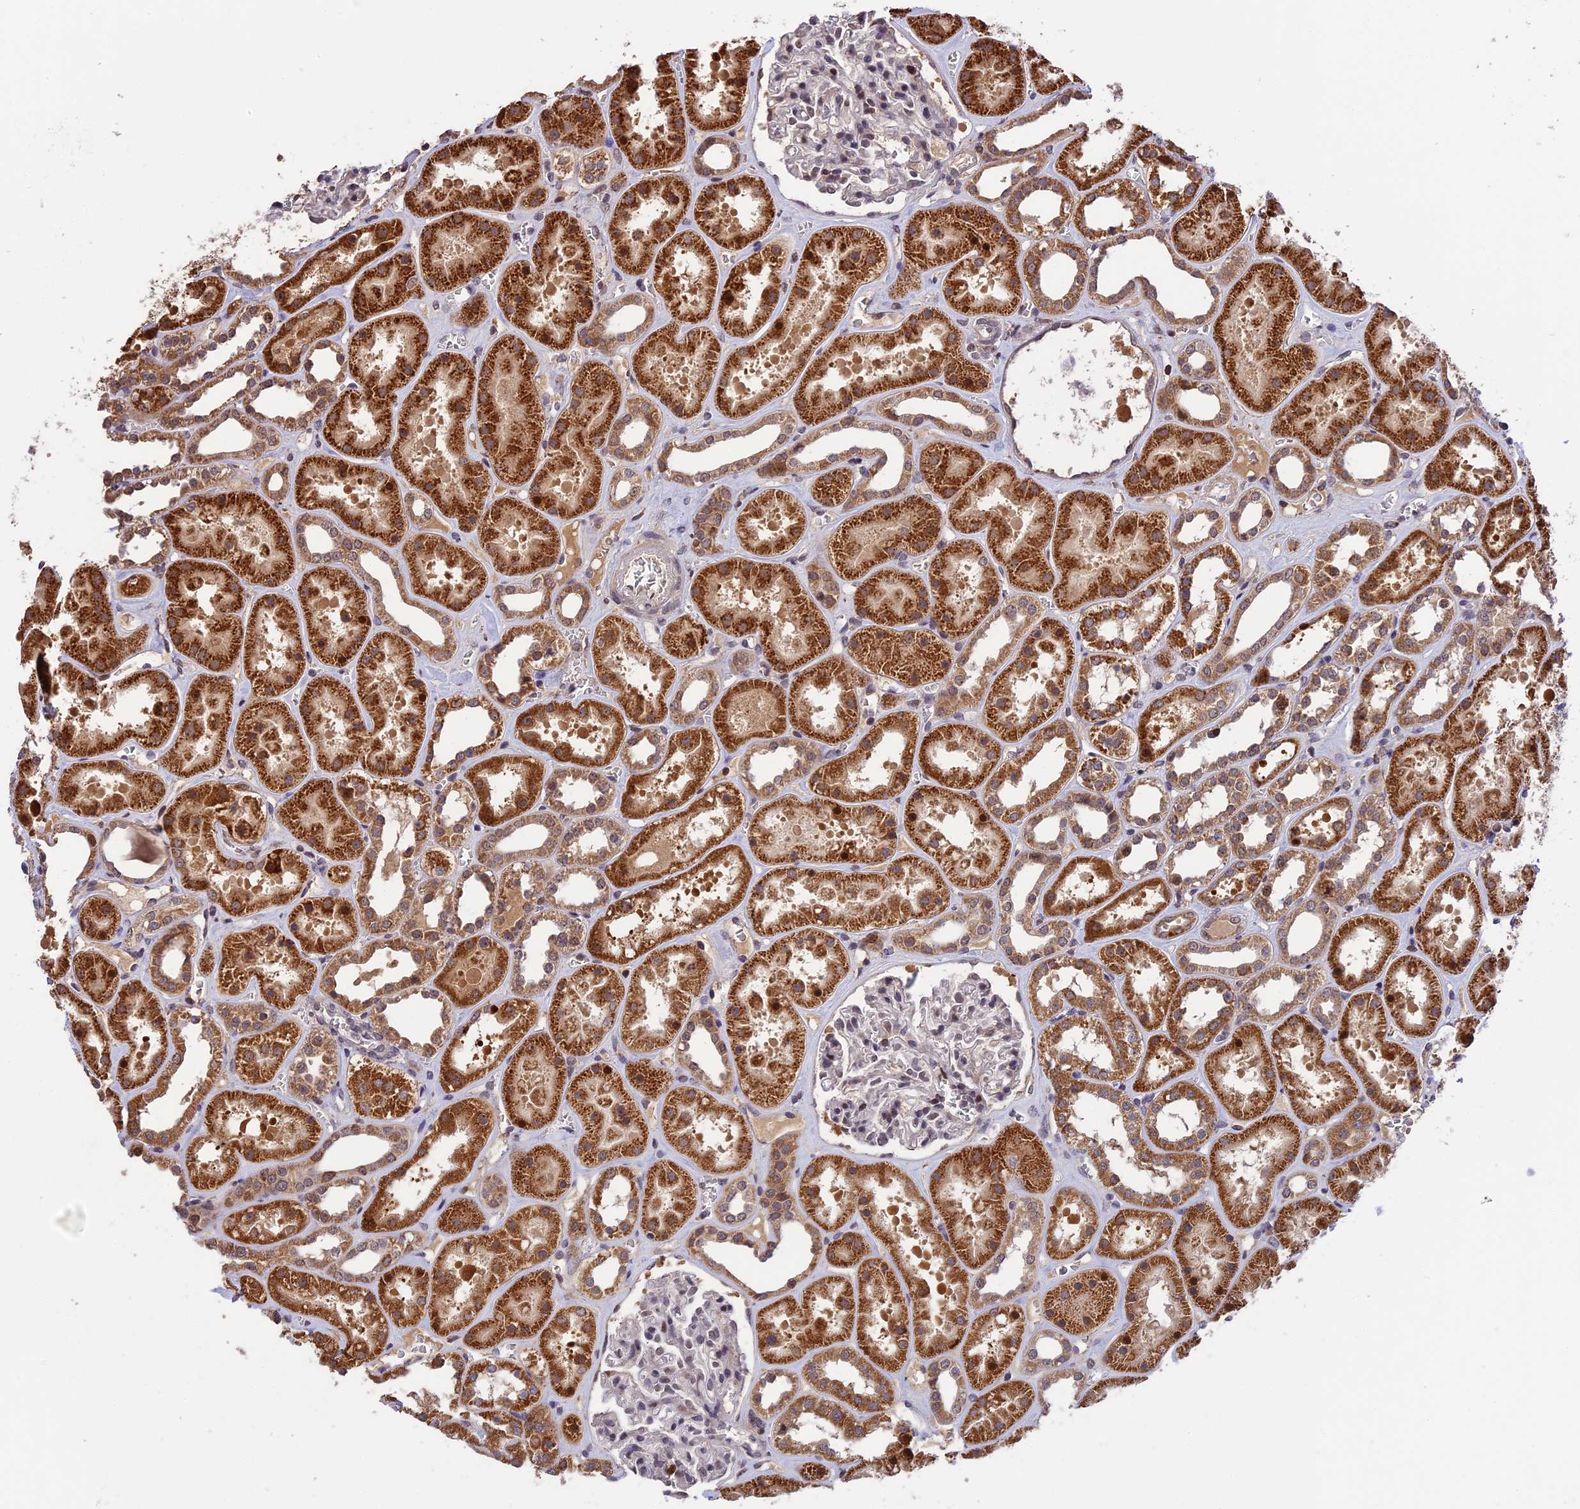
{"staining": {"intensity": "moderate", "quantity": "25%-75%", "location": "nuclear"}, "tissue": "kidney", "cell_type": "Cells in glomeruli", "image_type": "normal", "snomed": [{"axis": "morphology", "description": "Normal tissue, NOS"}, {"axis": "topography", "description": "Kidney"}], "caption": "DAB (3,3'-diaminobenzidine) immunohistochemical staining of unremarkable kidney reveals moderate nuclear protein expression in approximately 25%-75% of cells in glomeruli.", "gene": "RERGL", "patient": {"sex": "female", "age": 41}}